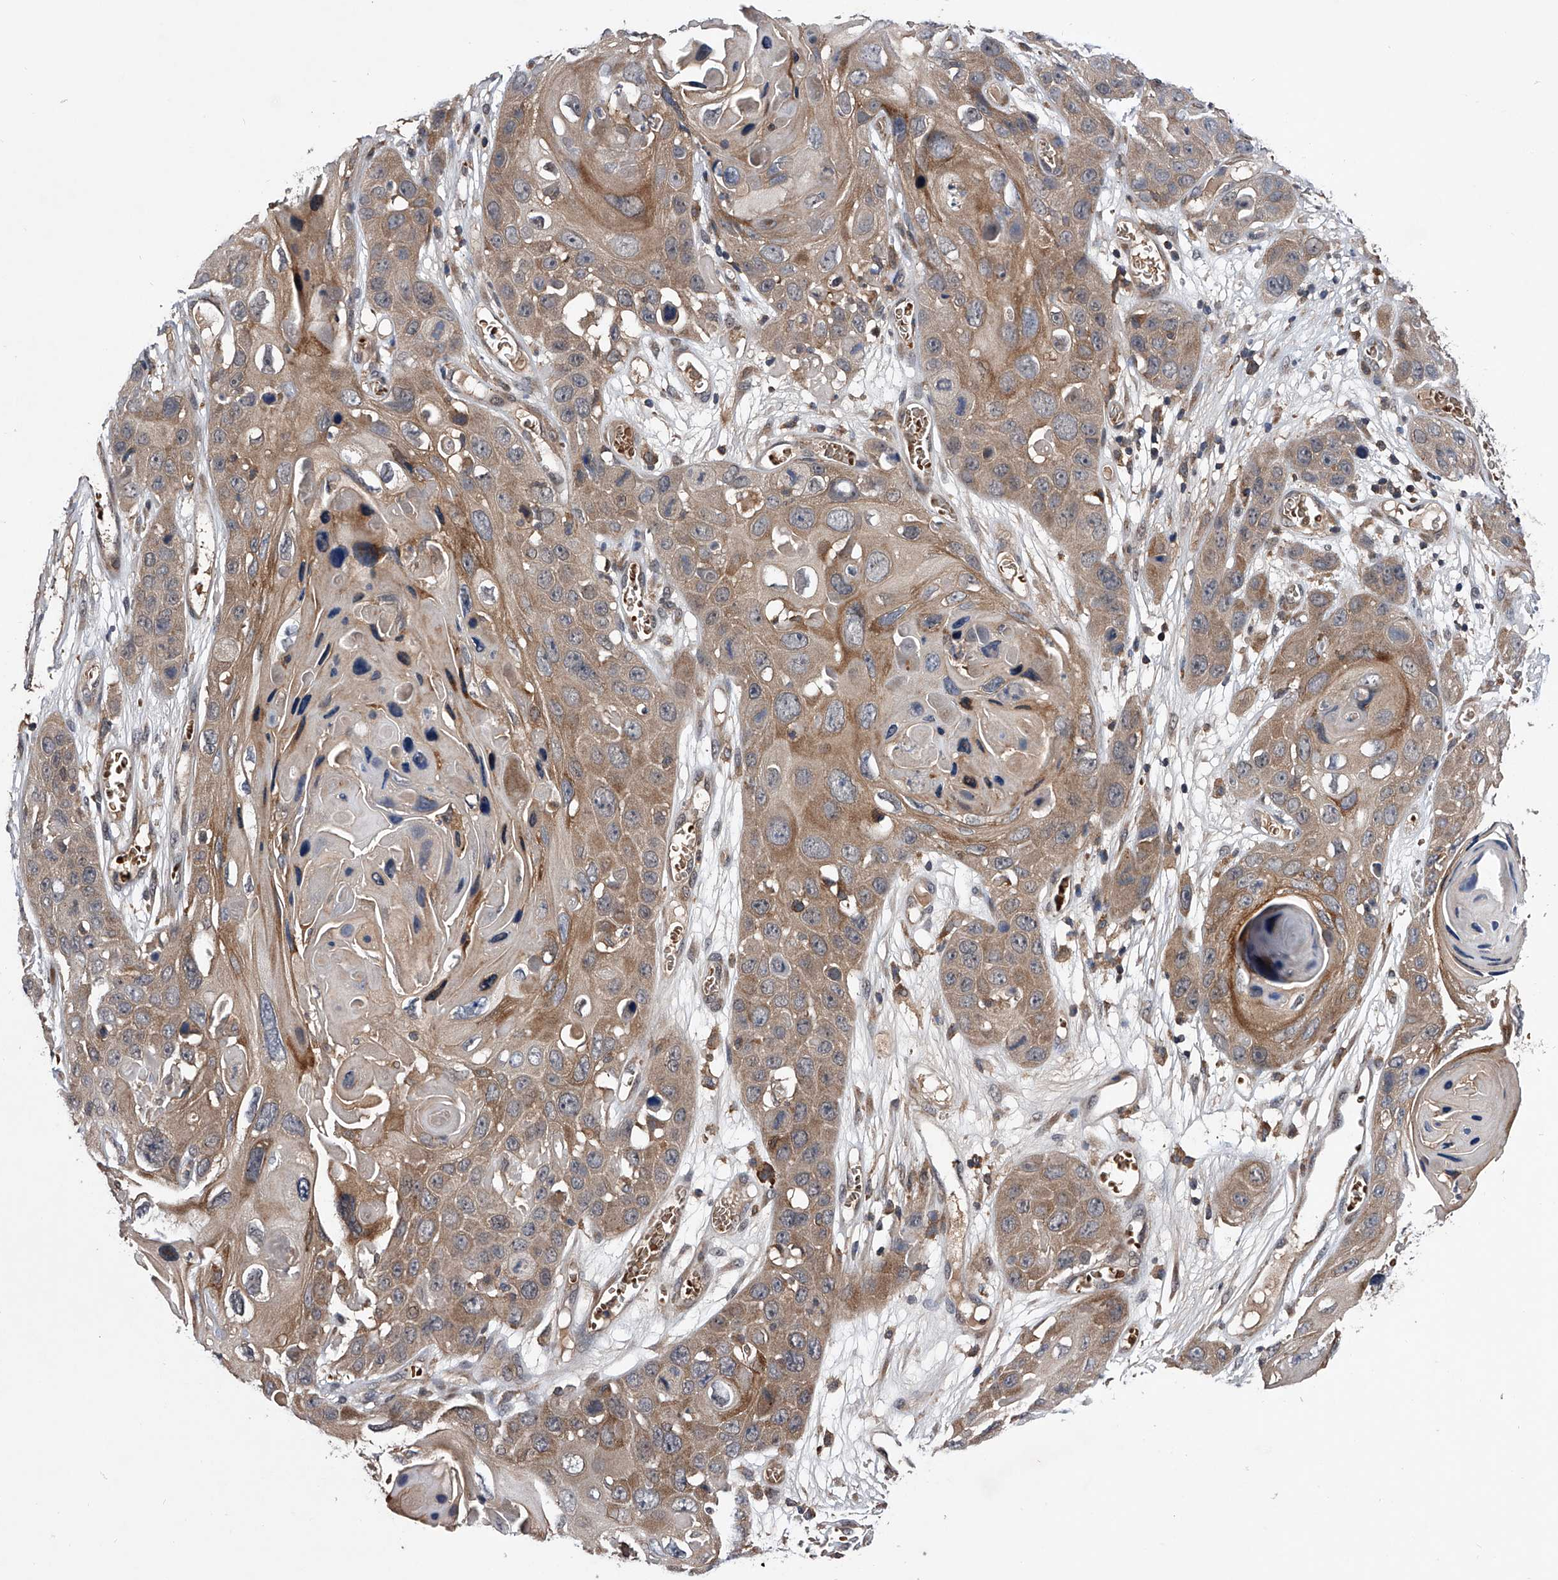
{"staining": {"intensity": "moderate", "quantity": "25%-75%", "location": "cytoplasmic/membranous"}, "tissue": "skin cancer", "cell_type": "Tumor cells", "image_type": "cancer", "snomed": [{"axis": "morphology", "description": "Squamous cell carcinoma, NOS"}, {"axis": "topography", "description": "Skin"}], "caption": "Skin cancer stained for a protein exhibits moderate cytoplasmic/membranous positivity in tumor cells.", "gene": "ZNF30", "patient": {"sex": "male", "age": 55}}